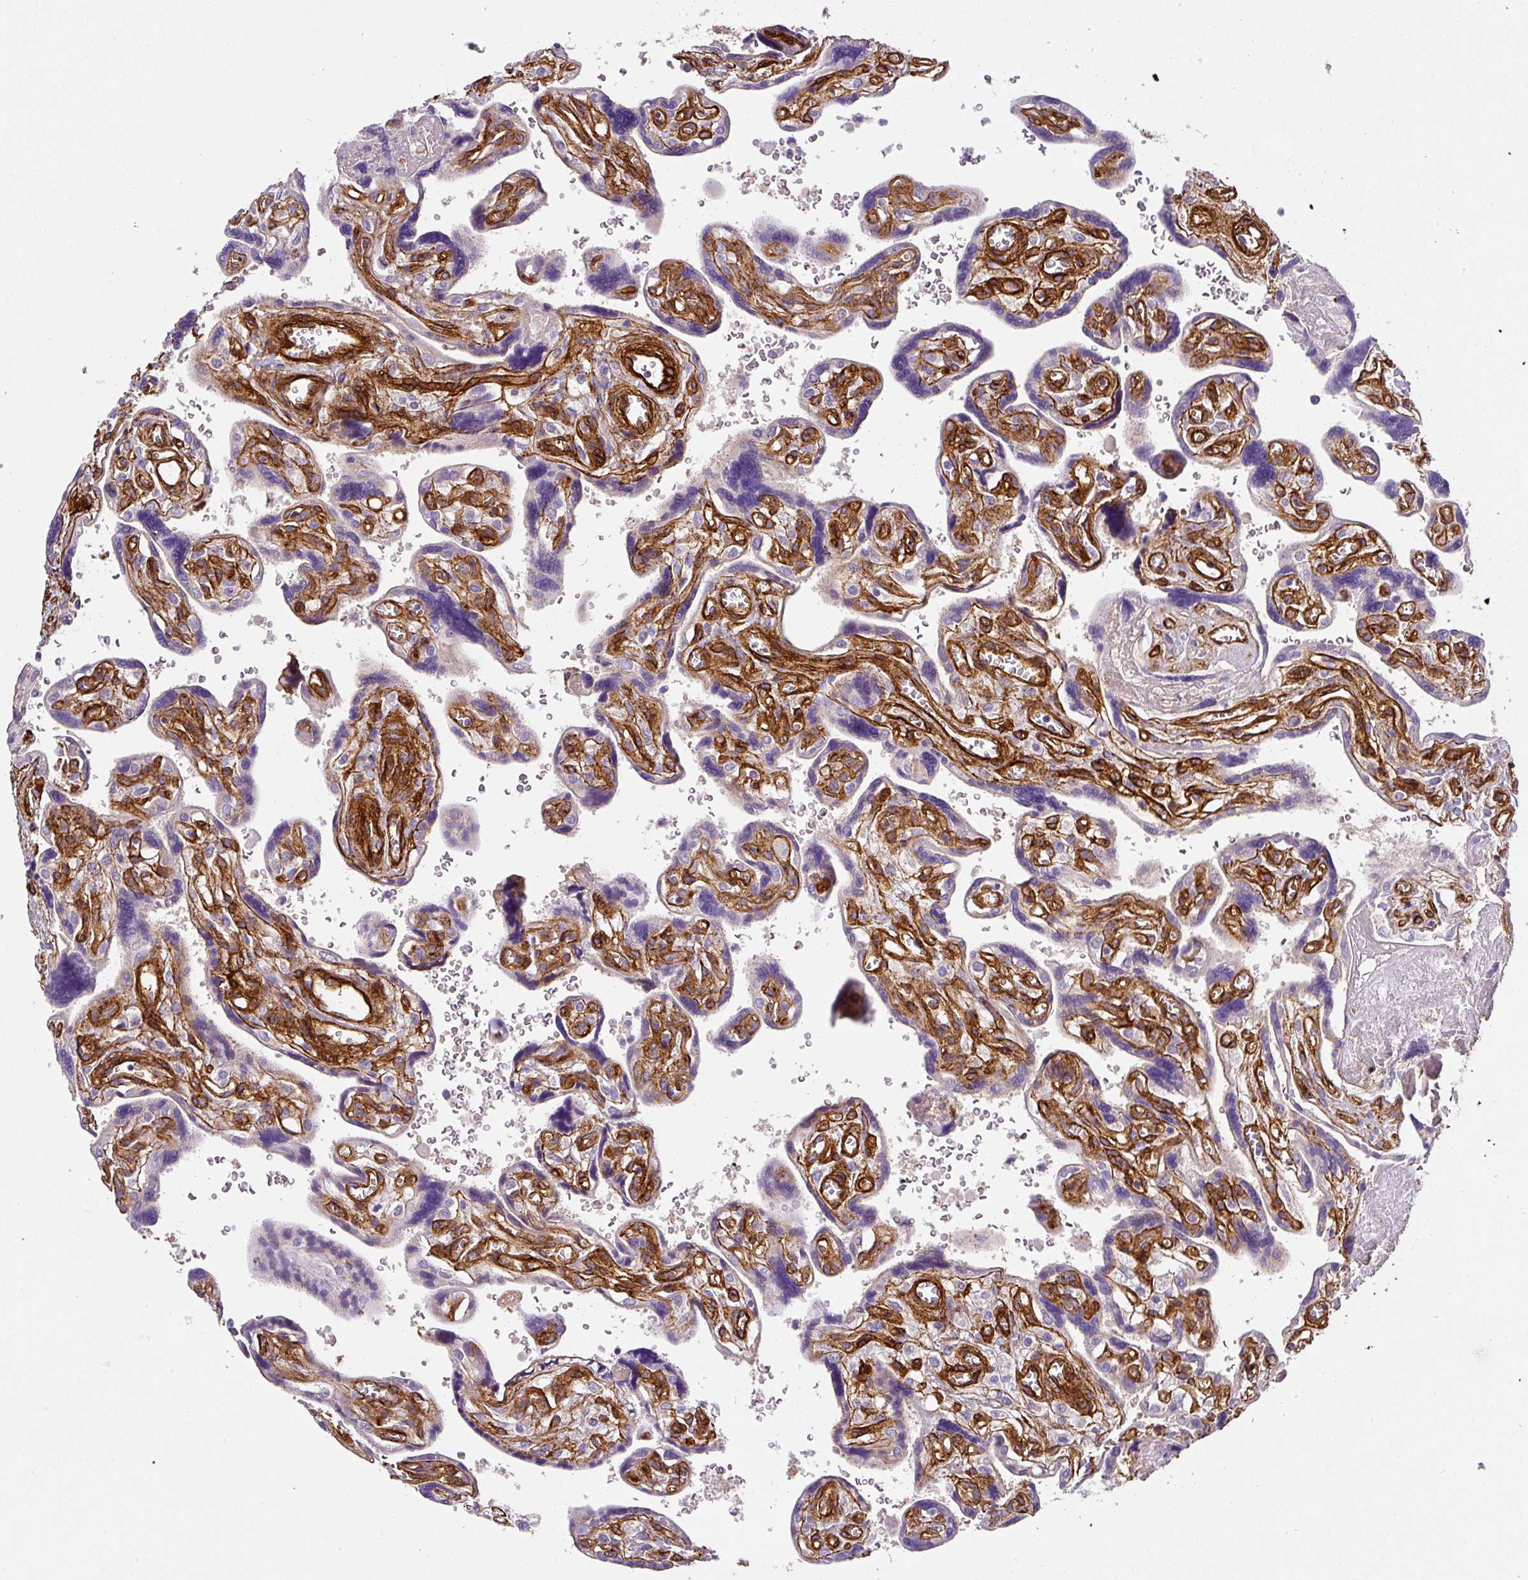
{"staining": {"intensity": "strong", "quantity": "<25%", "location": "cytoplasmic/membranous"}, "tissue": "placenta", "cell_type": "Decidual cells", "image_type": "normal", "snomed": [{"axis": "morphology", "description": "Normal tissue, NOS"}, {"axis": "topography", "description": "Placenta"}], "caption": "Immunohistochemical staining of normal placenta exhibits strong cytoplasmic/membranous protein staining in about <25% of decidual cells.", "gene": "SLC25A17", "patient": {"sex": "female", "age": 39}}